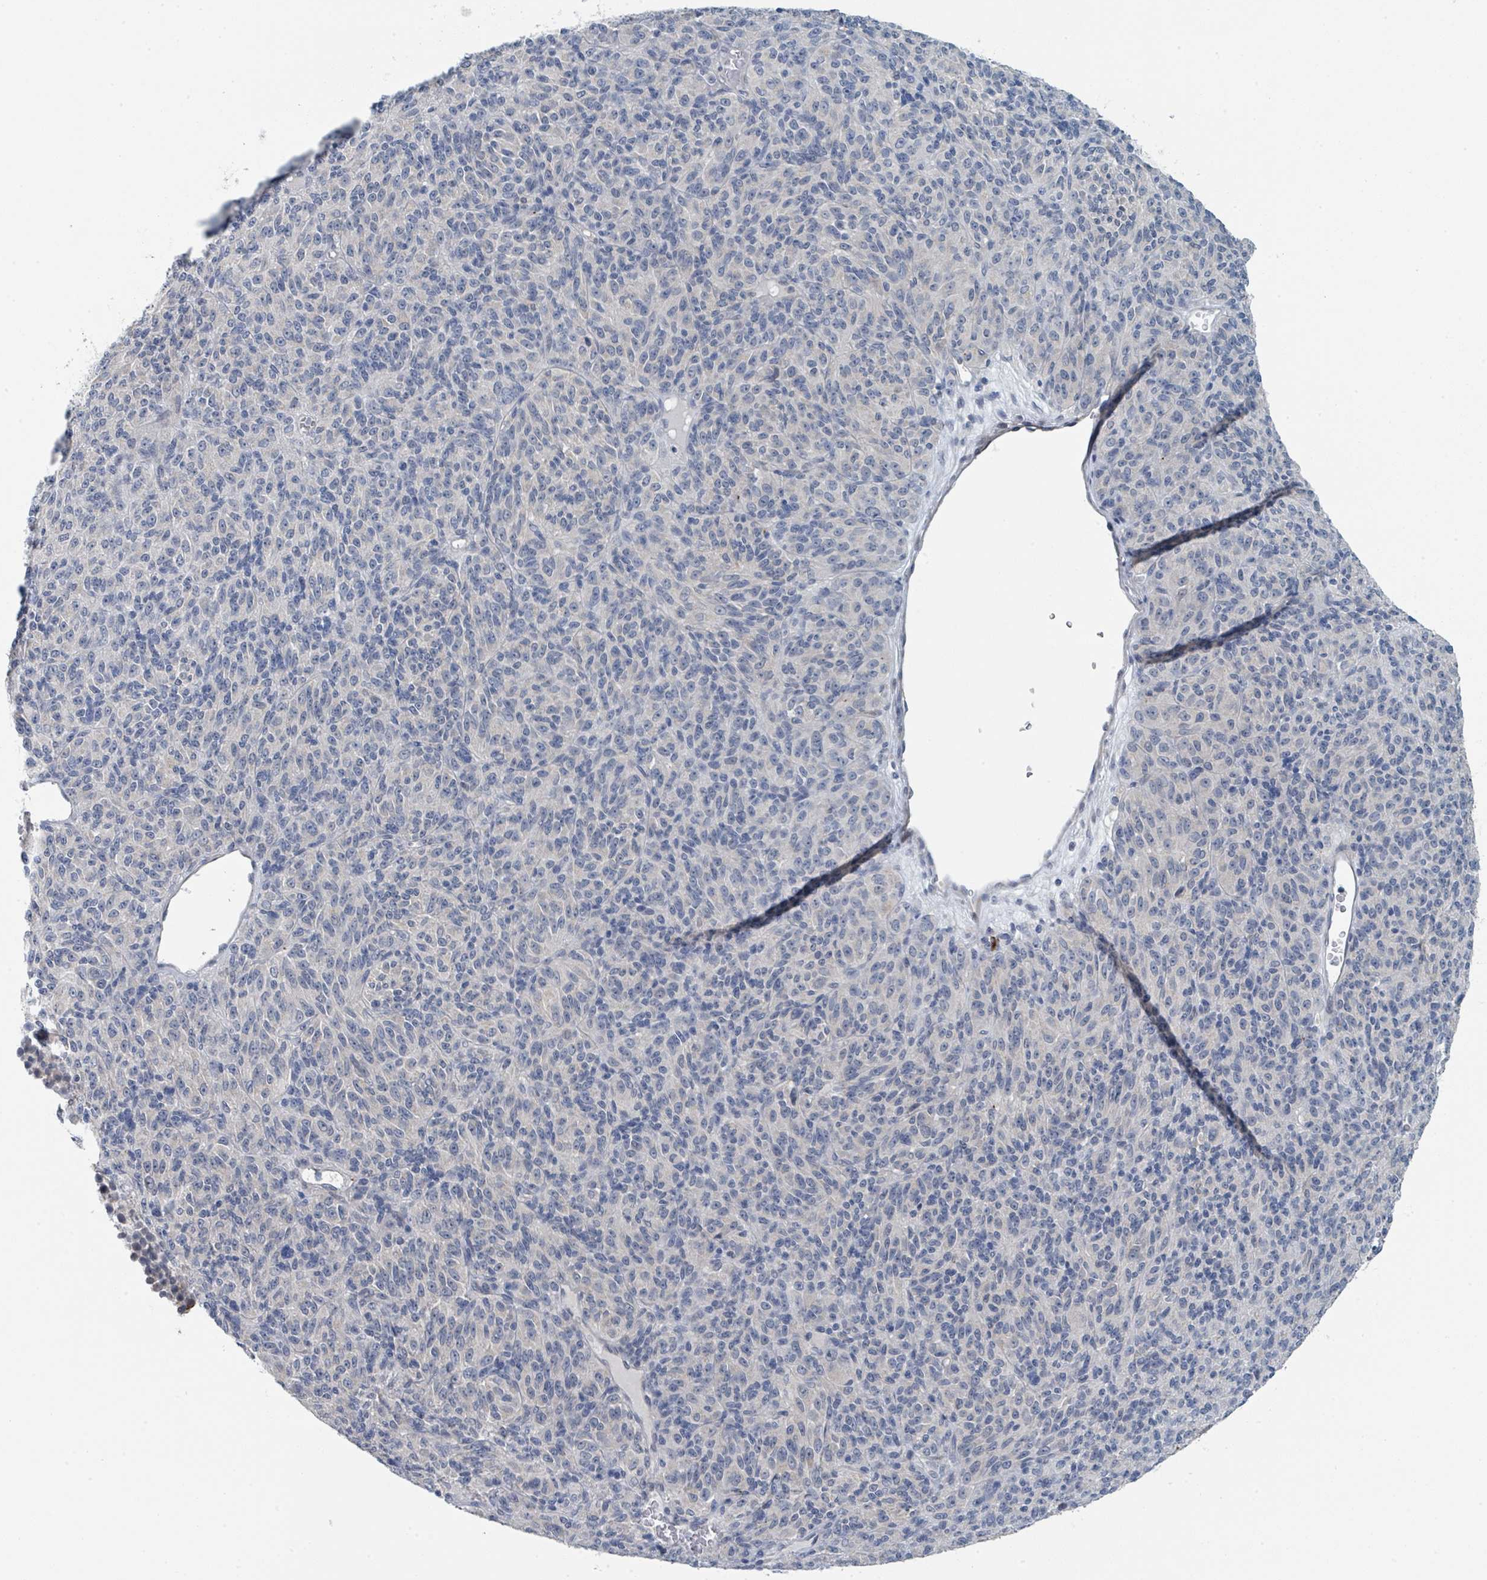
{"staining": {"intensity": "negative", "quantity": "none", "location": "none"}, "tissue": "melanoma", "cell_type": "Tumor cells", "image_type": "cancer", "snomed": [{"axis": "morphology", "description": "Malignant melanoma, Metastatic site"}, {"axis": "topography", "description": "Brain"}], "caption": "Tumor cells are negative for protein expression in human melanoma.", "gene": "ANKRD55", "patient": {"sex": "female", "age": 56}}